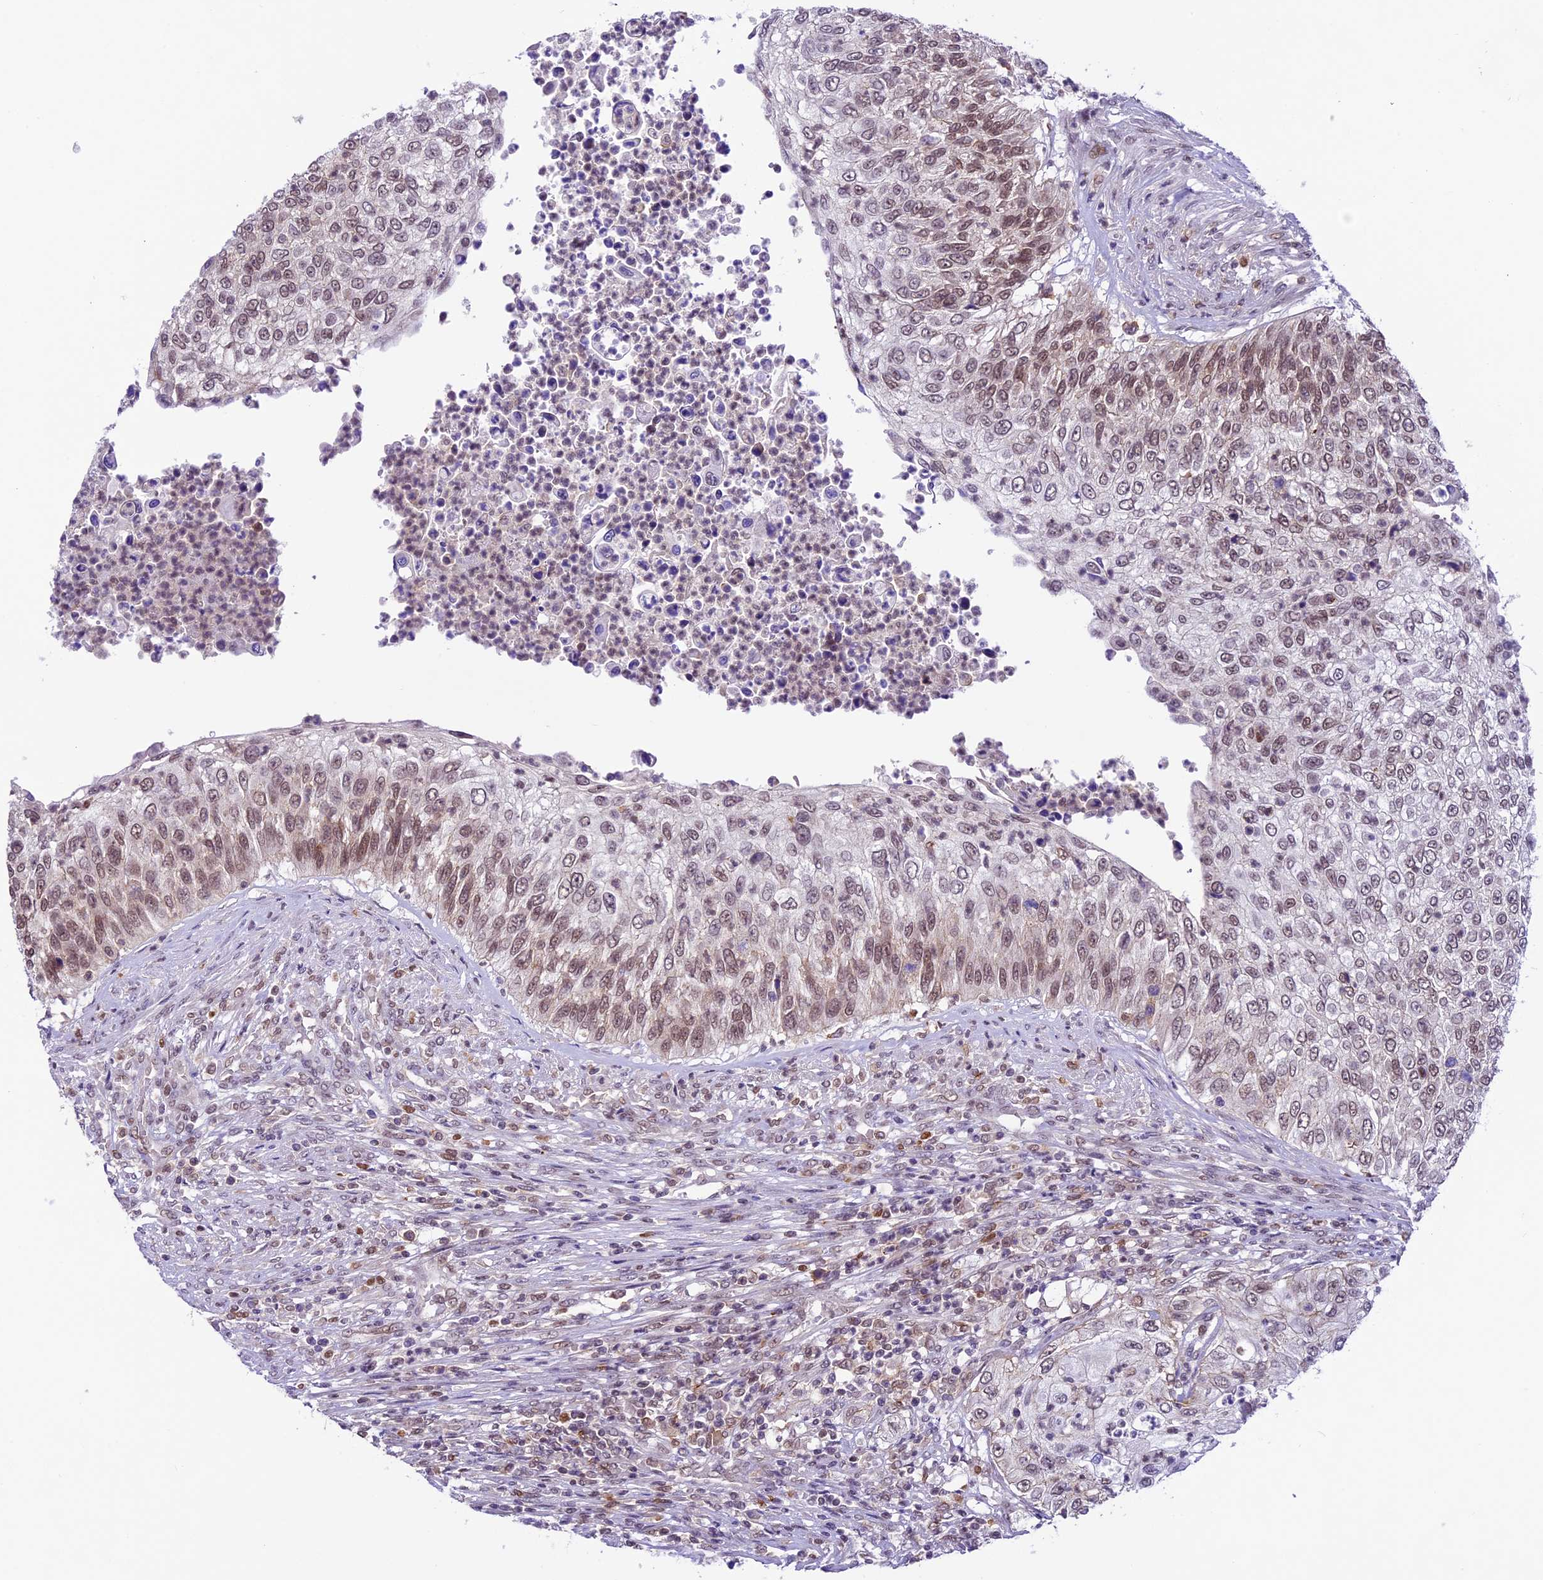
{"staining": {"intensity": "moderate", "quantity": "<25%", "location": "nuclear"}, "tissue": "urothelial cancer", "cell_type": "Tumor cells", "image_type": "cancer", "snomed": [{"axis": "morphology", "description": "Urothelial carcinoma, High grade"}, {"axis": "topography", "description": "Urinary bladder"}], "caption": "Moderate nuclear positivity is identified in about <25% of tumor cells in urothelial cancer. The staining was performed using DAB (3,3'-diaminobenzidine), with brown indicating positive protein expression. Nuclei are stained blue with hematoxylin.", "gene": "SHKBP1", "patient": {"sex": "female", "age": 60}}